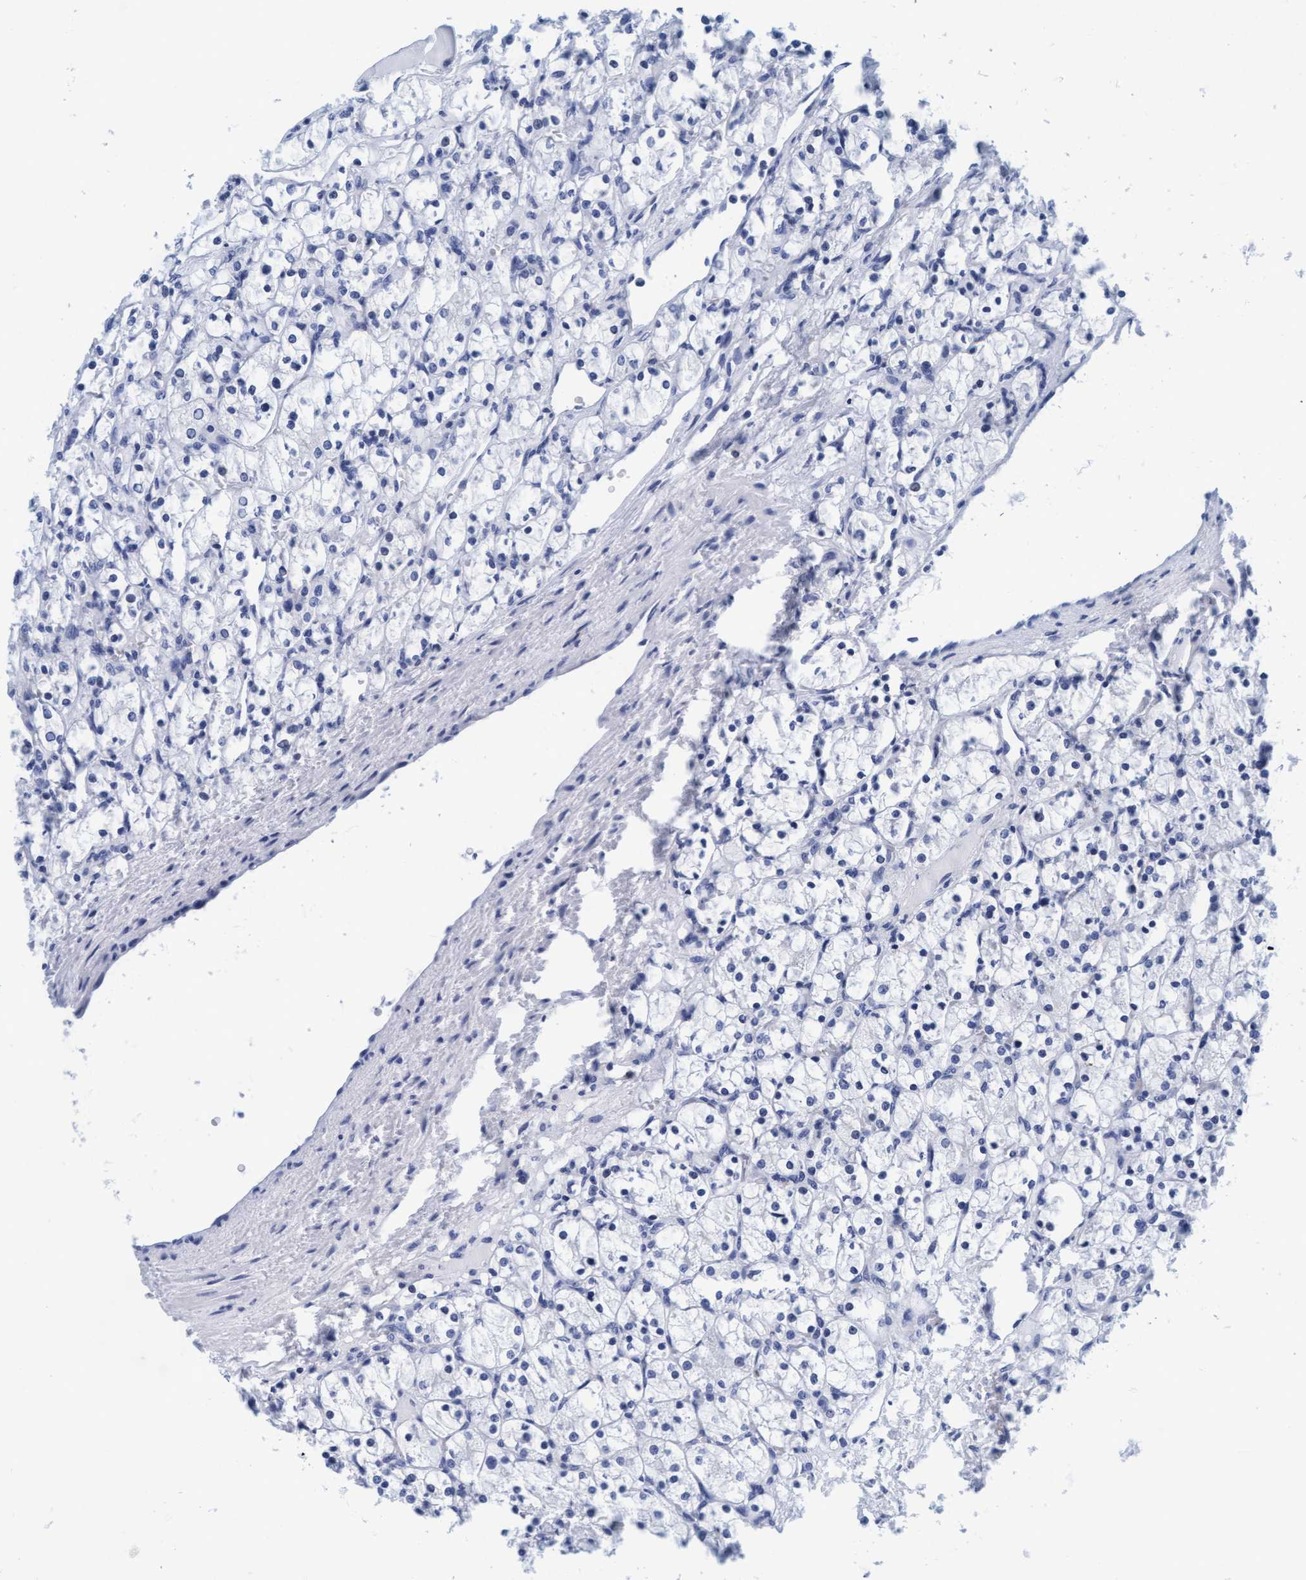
{"staining": {"intensity": "negative", "quantity": "none", "location": "none"}, "tissue": "renal cancer", "cell_type": "Tumor cells", "image_type": "cancer", "snomed": [{"axis": "morphology", "description": "Adenocarcinoma, NOS"}, {"axis": "topography", "description": "Kidney"}], "caption": "Immunohistochemistry (IHC) photomicrograph of human renal cancer stained for a protein (brown), which exhibits no expression in tumor cells.", "gene": "ARSG", "patient": {"sex": "female", "age": 69}}